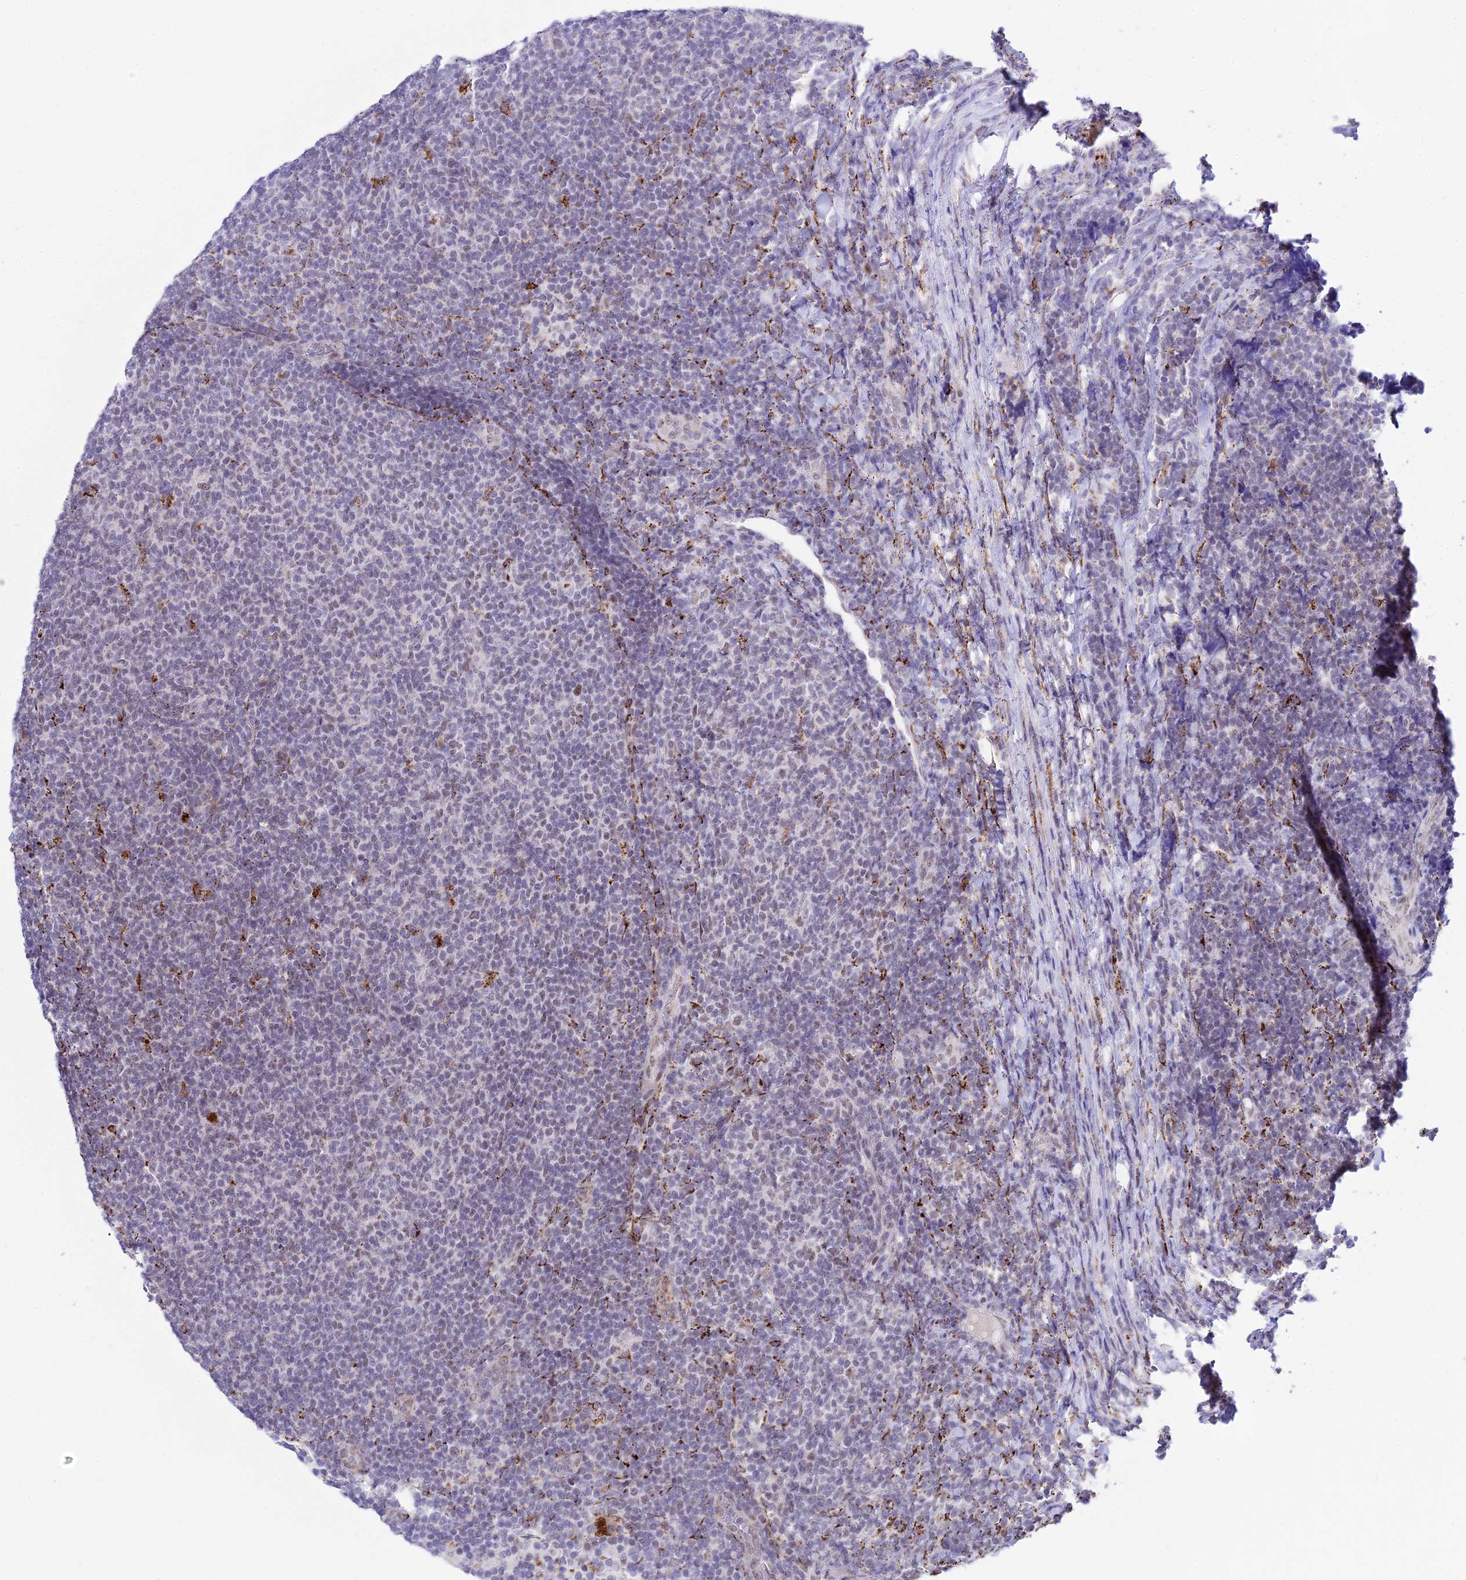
{"staining": {"intensity": "negative", "quantity": "none", "location": "none"}, "tissue": "lymphoma", "cell_type": "Tumor cells", "image_type": "cancer", "snomed": [{"axis": "morphology", "description": "Malignant lymphoma, non-Hodgkin's type, Low grade"}, {"axis": "topography", "description": "Lymph node"}], "caption": "Human lymphoma stained for a protein using IHC exhibits no positivity in tumor cells.", "gene": "C6orf163", "patient": {"sex": "male", "age": 66}}